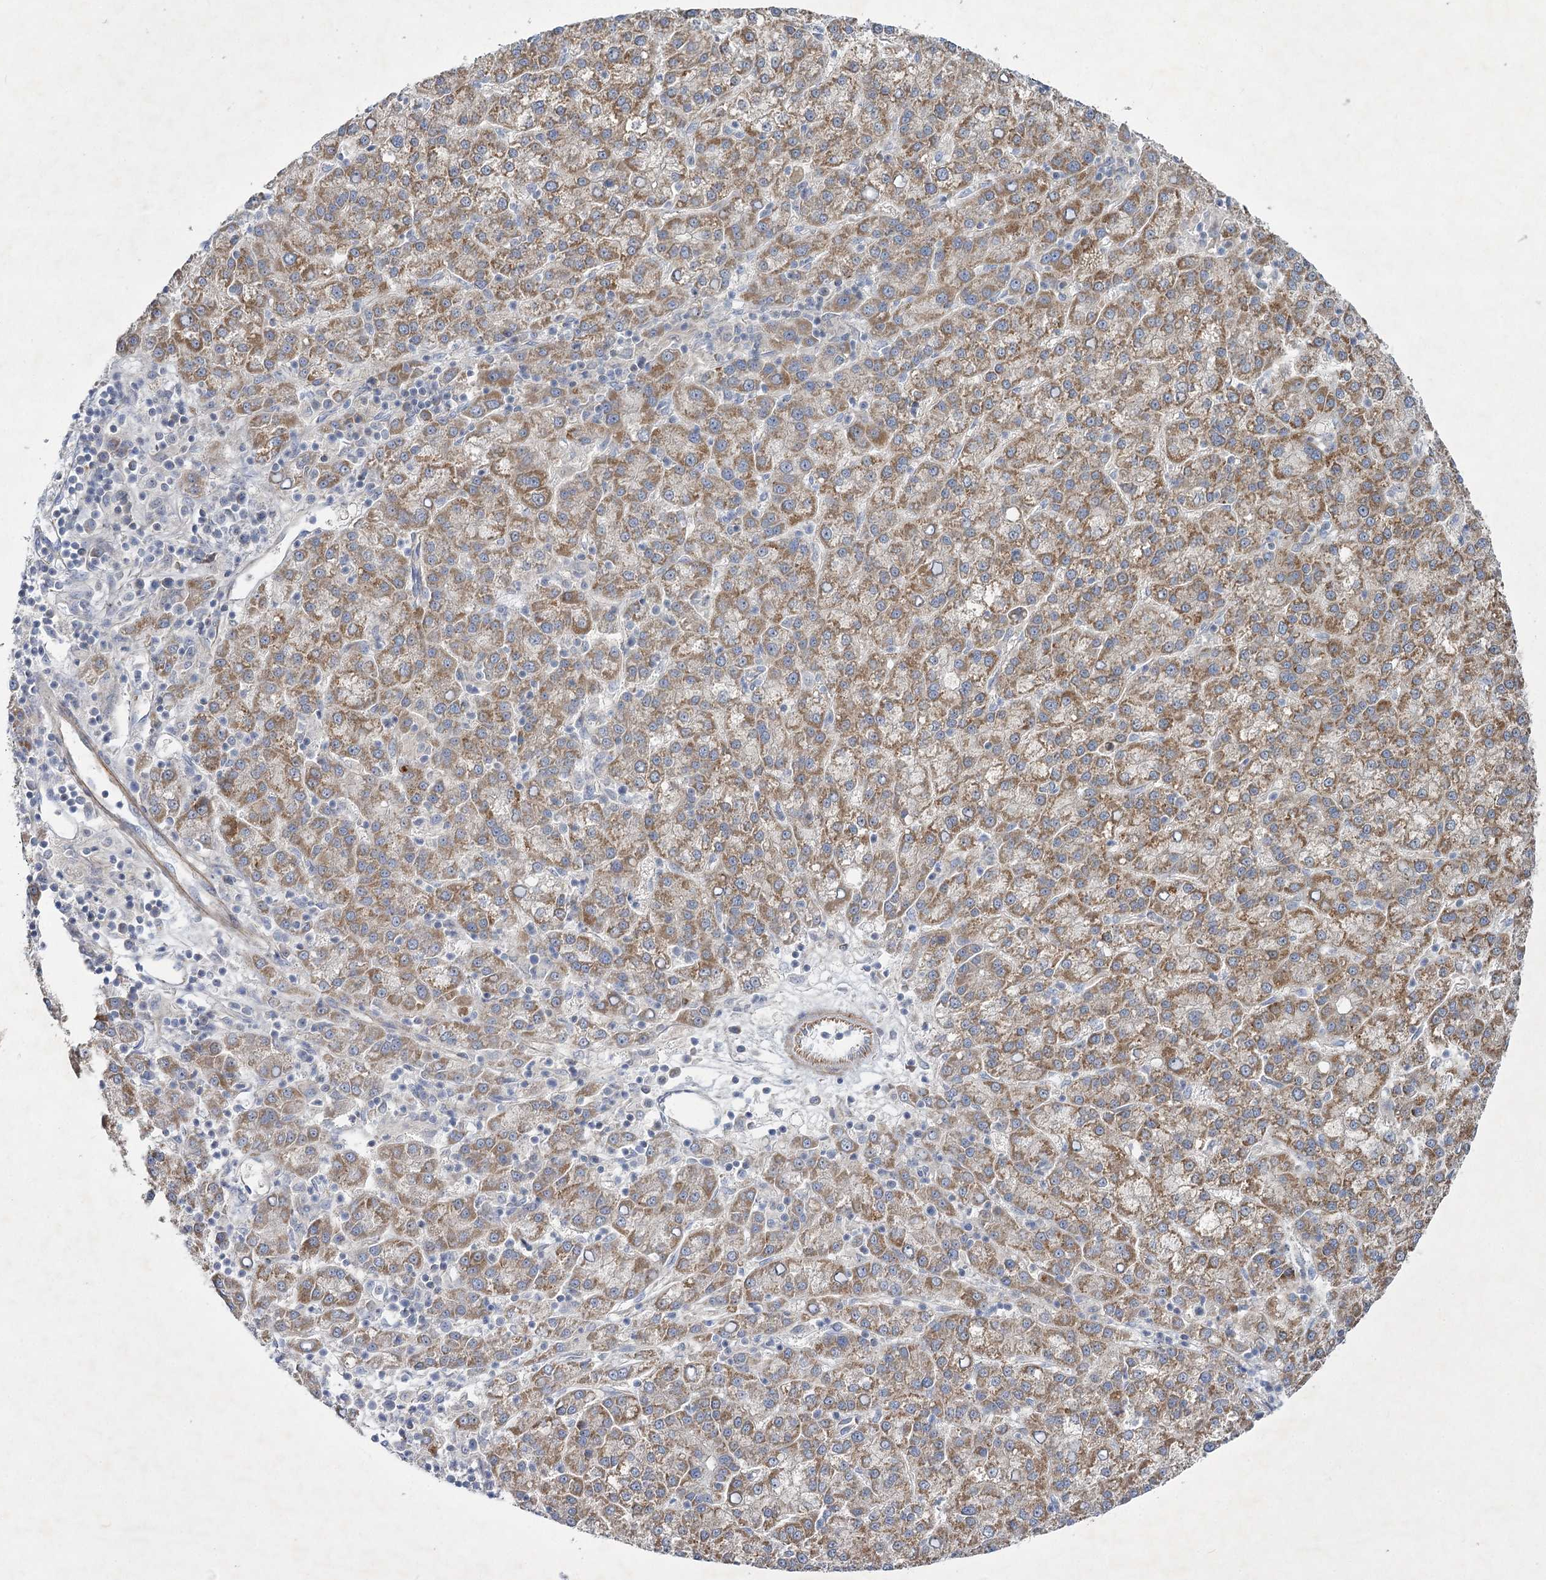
{"staining": {"intensity": "moderate", "quantity": ">75%", "location": "cytoplasmic/membranous"}, "tissue": "liver cancer", "cell_type": "Tumor cells", "image_type": "cancer", "snomed": [{"axis": "morphology", "description": "Carcinoma, Hepatocellular, NOS"}, {"axis": "topography", "description": "Liver"}], "caption": "Brown immunohistochemical staining in liver hepatocellular carcinoma demonstrates moderate cytoplasmic/membranous positivity in about >75% of tumor cells. (DAB (3,3'-diaminobenzidine) = brown stain, brightfield microscopy at high magnification).", "gene": "KIAA0825", "patient": {"sex": "female", "age": 58}}